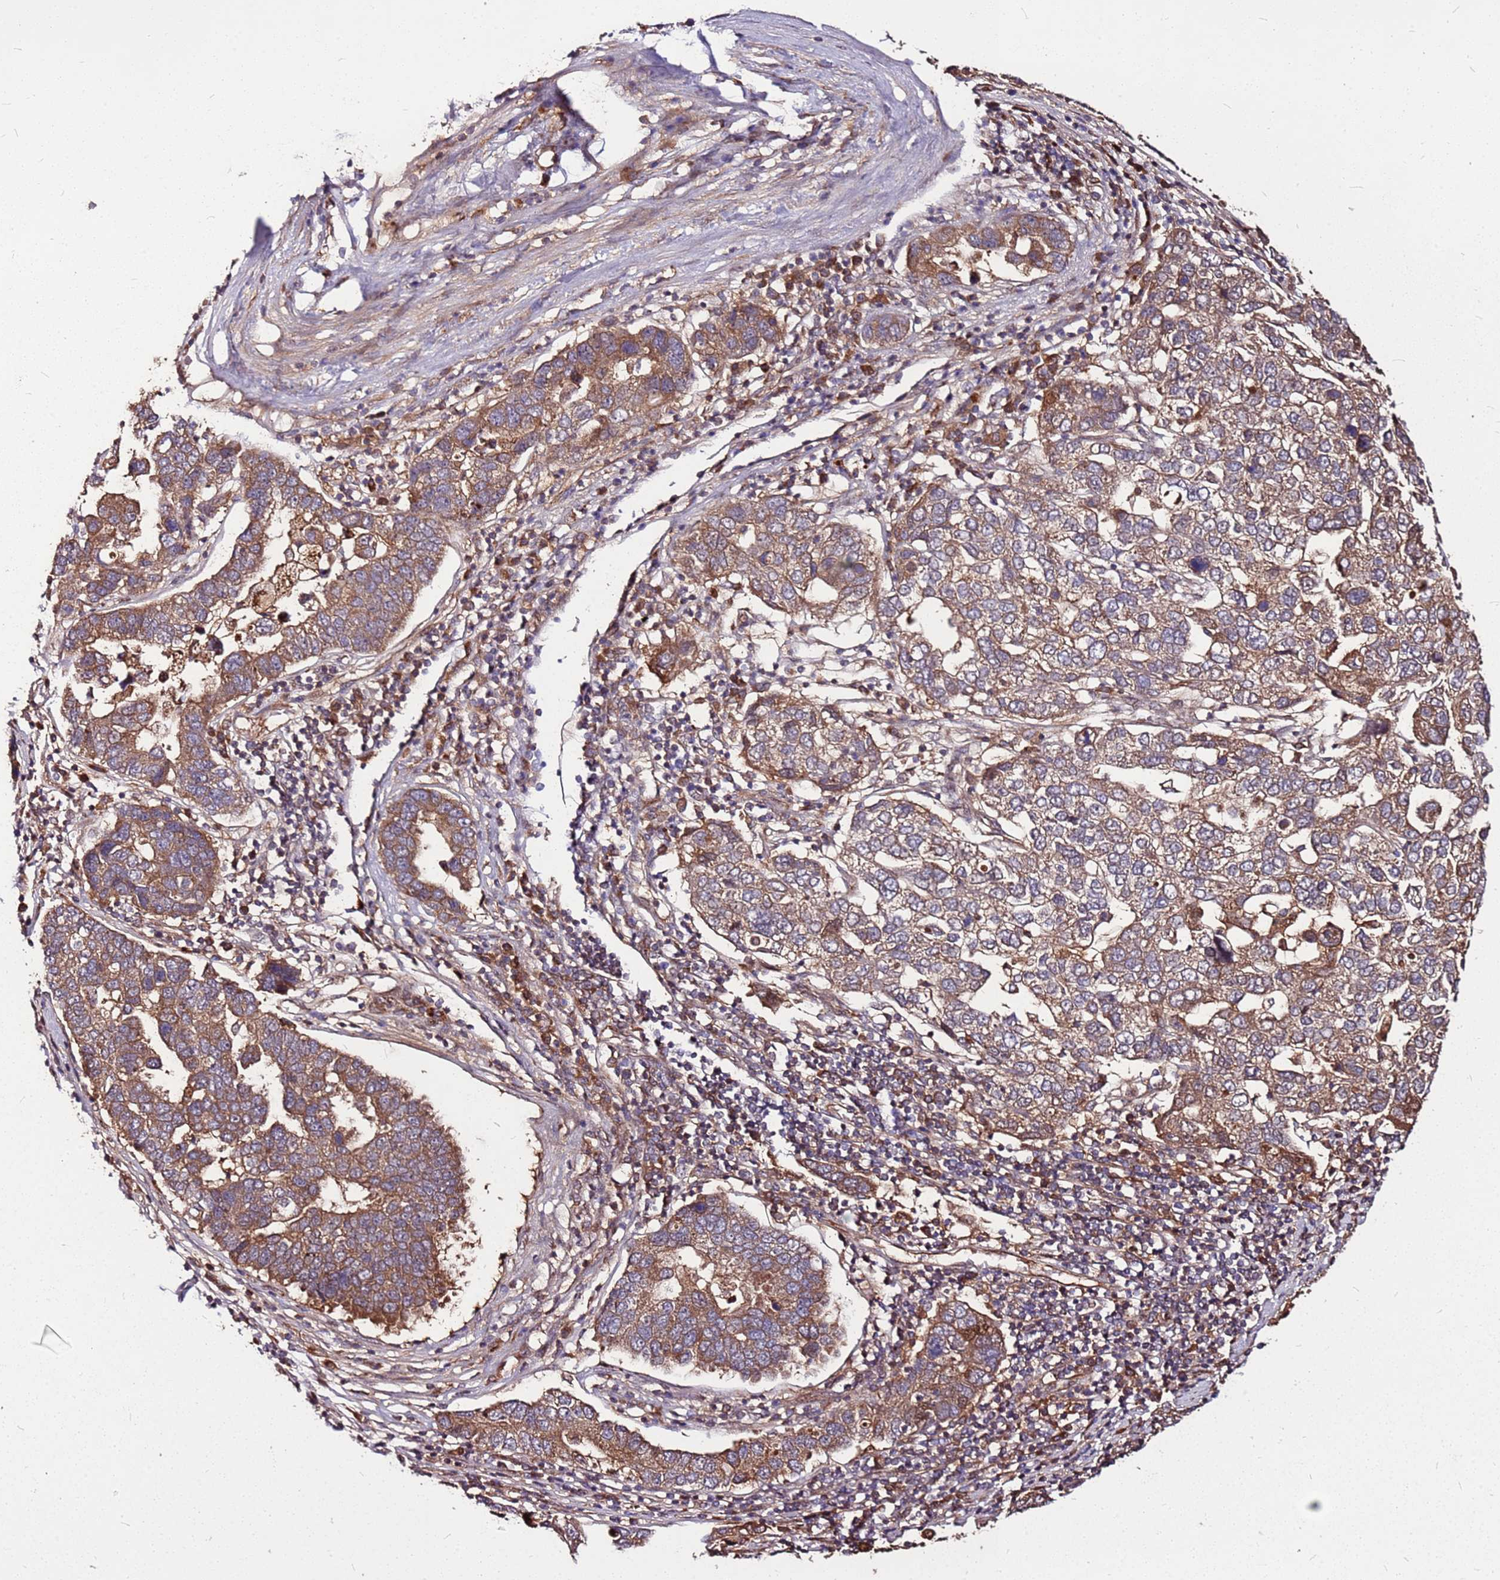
{"staining": {"intensity": "moderate", "quantity": ">75%", "location": "cytoplasmic/membranous"}, "tissue": "pancreatic cancer", "cell_type": "Tumor cells", "image_type": "cancer", "snomed": [{"axis": "morphology", "description": "Adenocarcinoma, NOS"}, {"axis": "topography", "description": "Pancreas"}], "caption": "Pancreatic cancer stained for a protein (brown) shows moderate cytoplasmic/membranous positive expression in approximately >75% of tumor cells.", "gene": "LYPLAL1", "patient": {"sex": "female", "age": 61}}